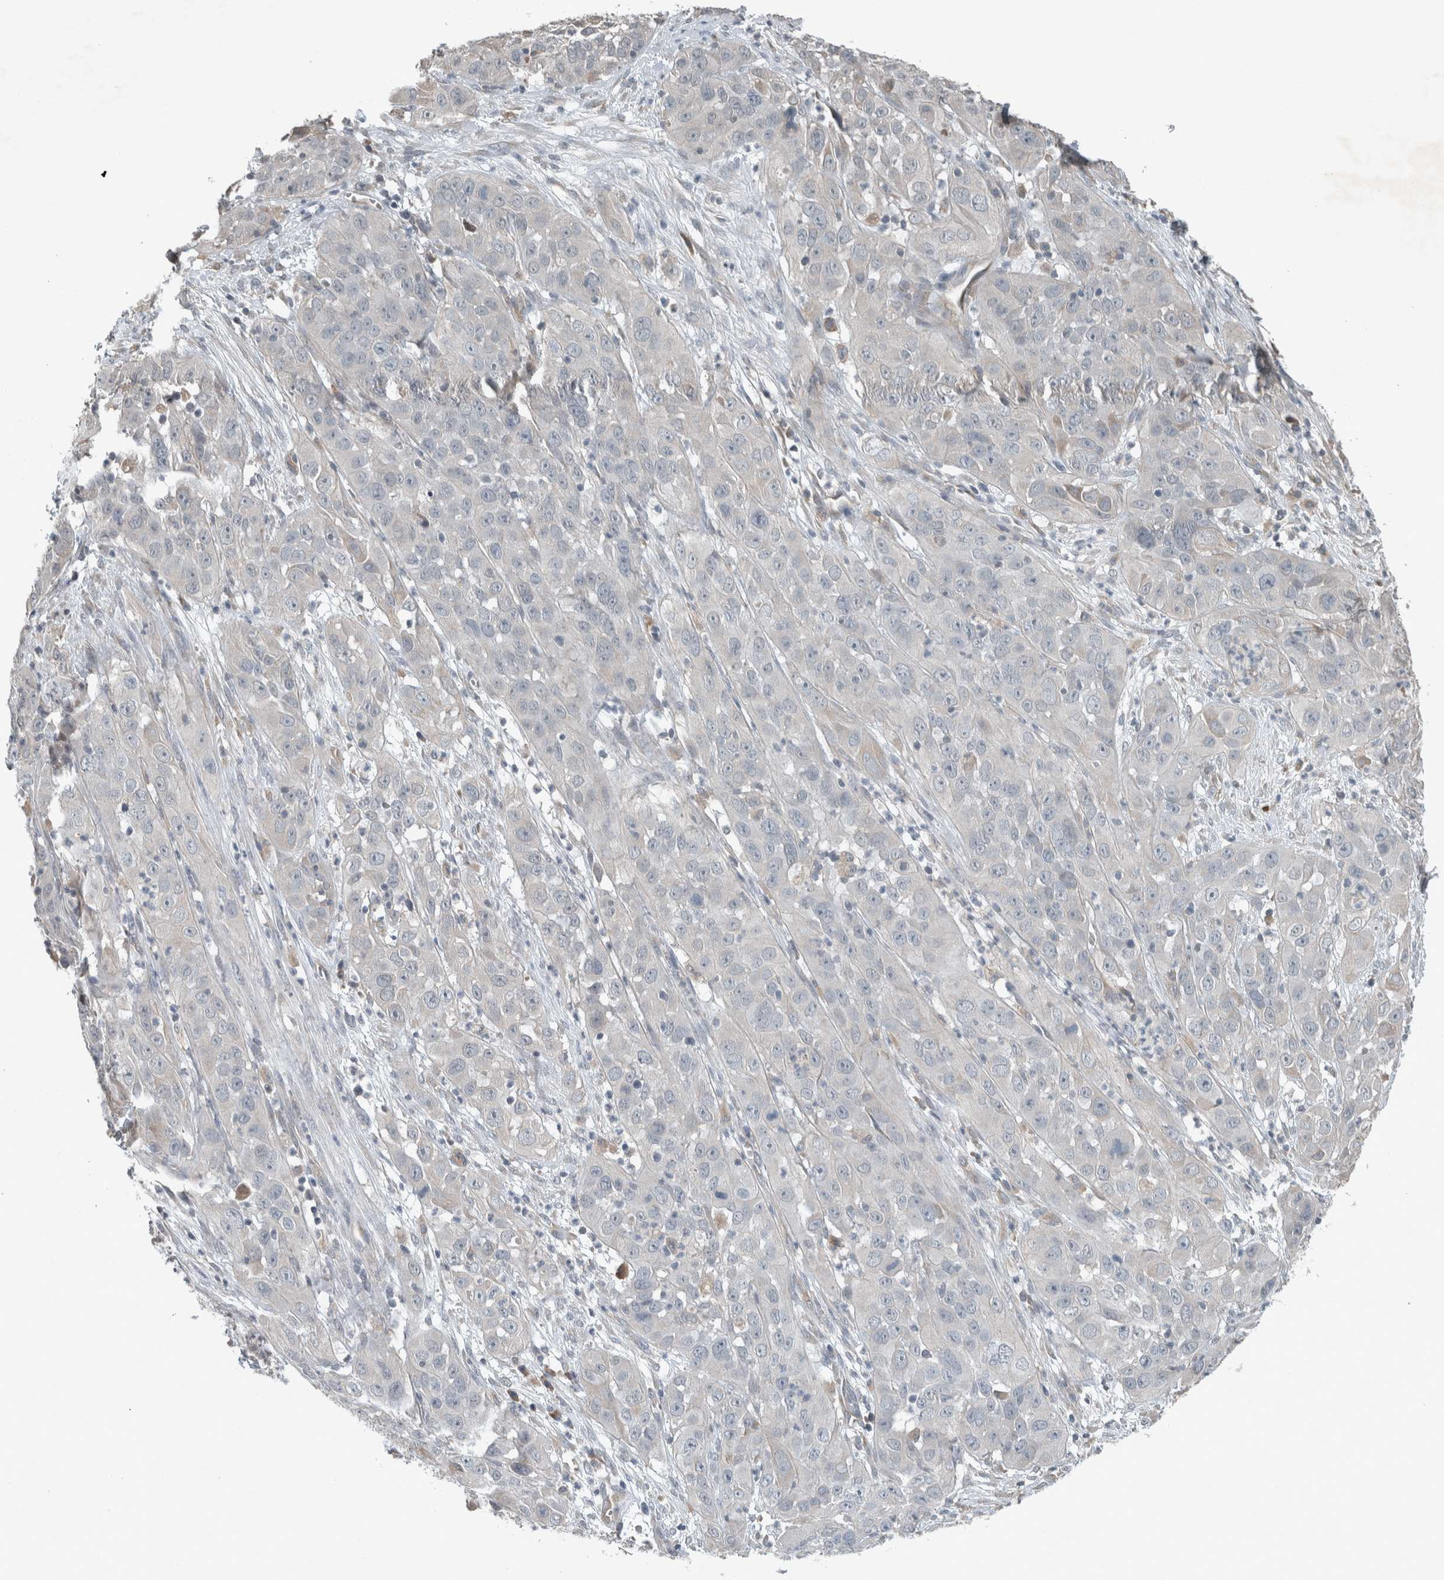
{"staining": {"intensity": "negative", "quantity": "none", "location": "none"}, "tissue": "cervical cancer", "cell_type": "Tumor cells", "image_type": "cancer", "snomed": [{"axis": "morphology", "description": "Squamous cell carcinoma, NOS"}, {"axis": "topography", "description": "Cervix"}], "caption": "Cervical cancer (squamous cell carcinoma) was stained to show a protein in brown. There is no significant expression in tumor cells.", "gene": "JADE2", "patient": {"sex": "female", "age": 32}}